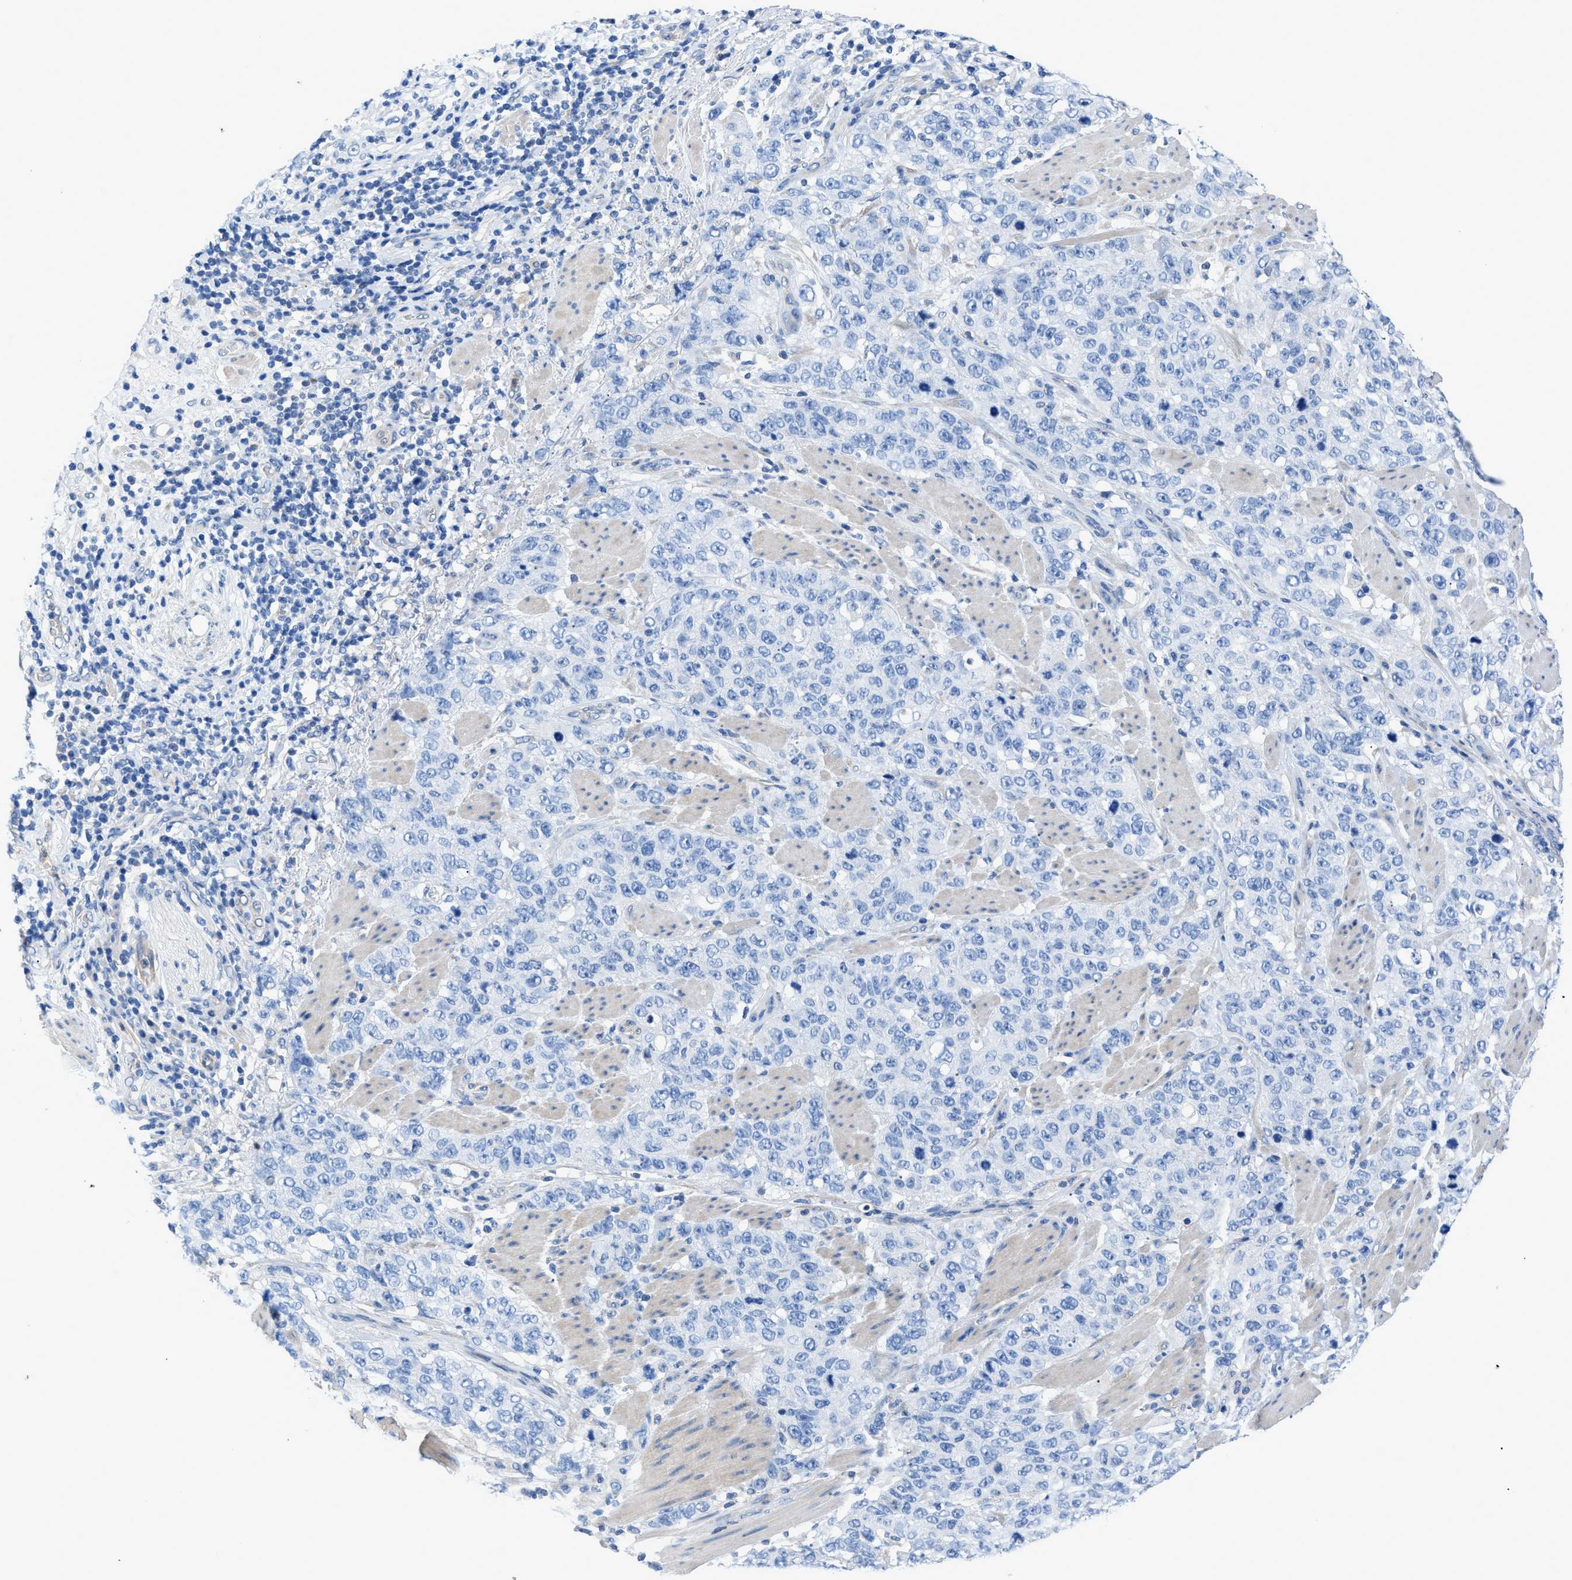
{"staining": {"intensity": "negative", "quantity": "none", "location": "none"}, "tissue": "stomach cancer", "cell_type": "Tumor cells", "image_type": "cancer", "snomed": [{"axis": "morphology", "description": "Adenocarcinoma, NOS"}, {"axis": "topography", "description": "Stomach"}], "caption": "Human stomach cancer (adenocarcinoma) stained for a protein using immunohistochemistry (IHC) demonstrates no staining in tumor cells.", "gene": "ITPR1", "patient": {"sex": "male", "age": 48}}